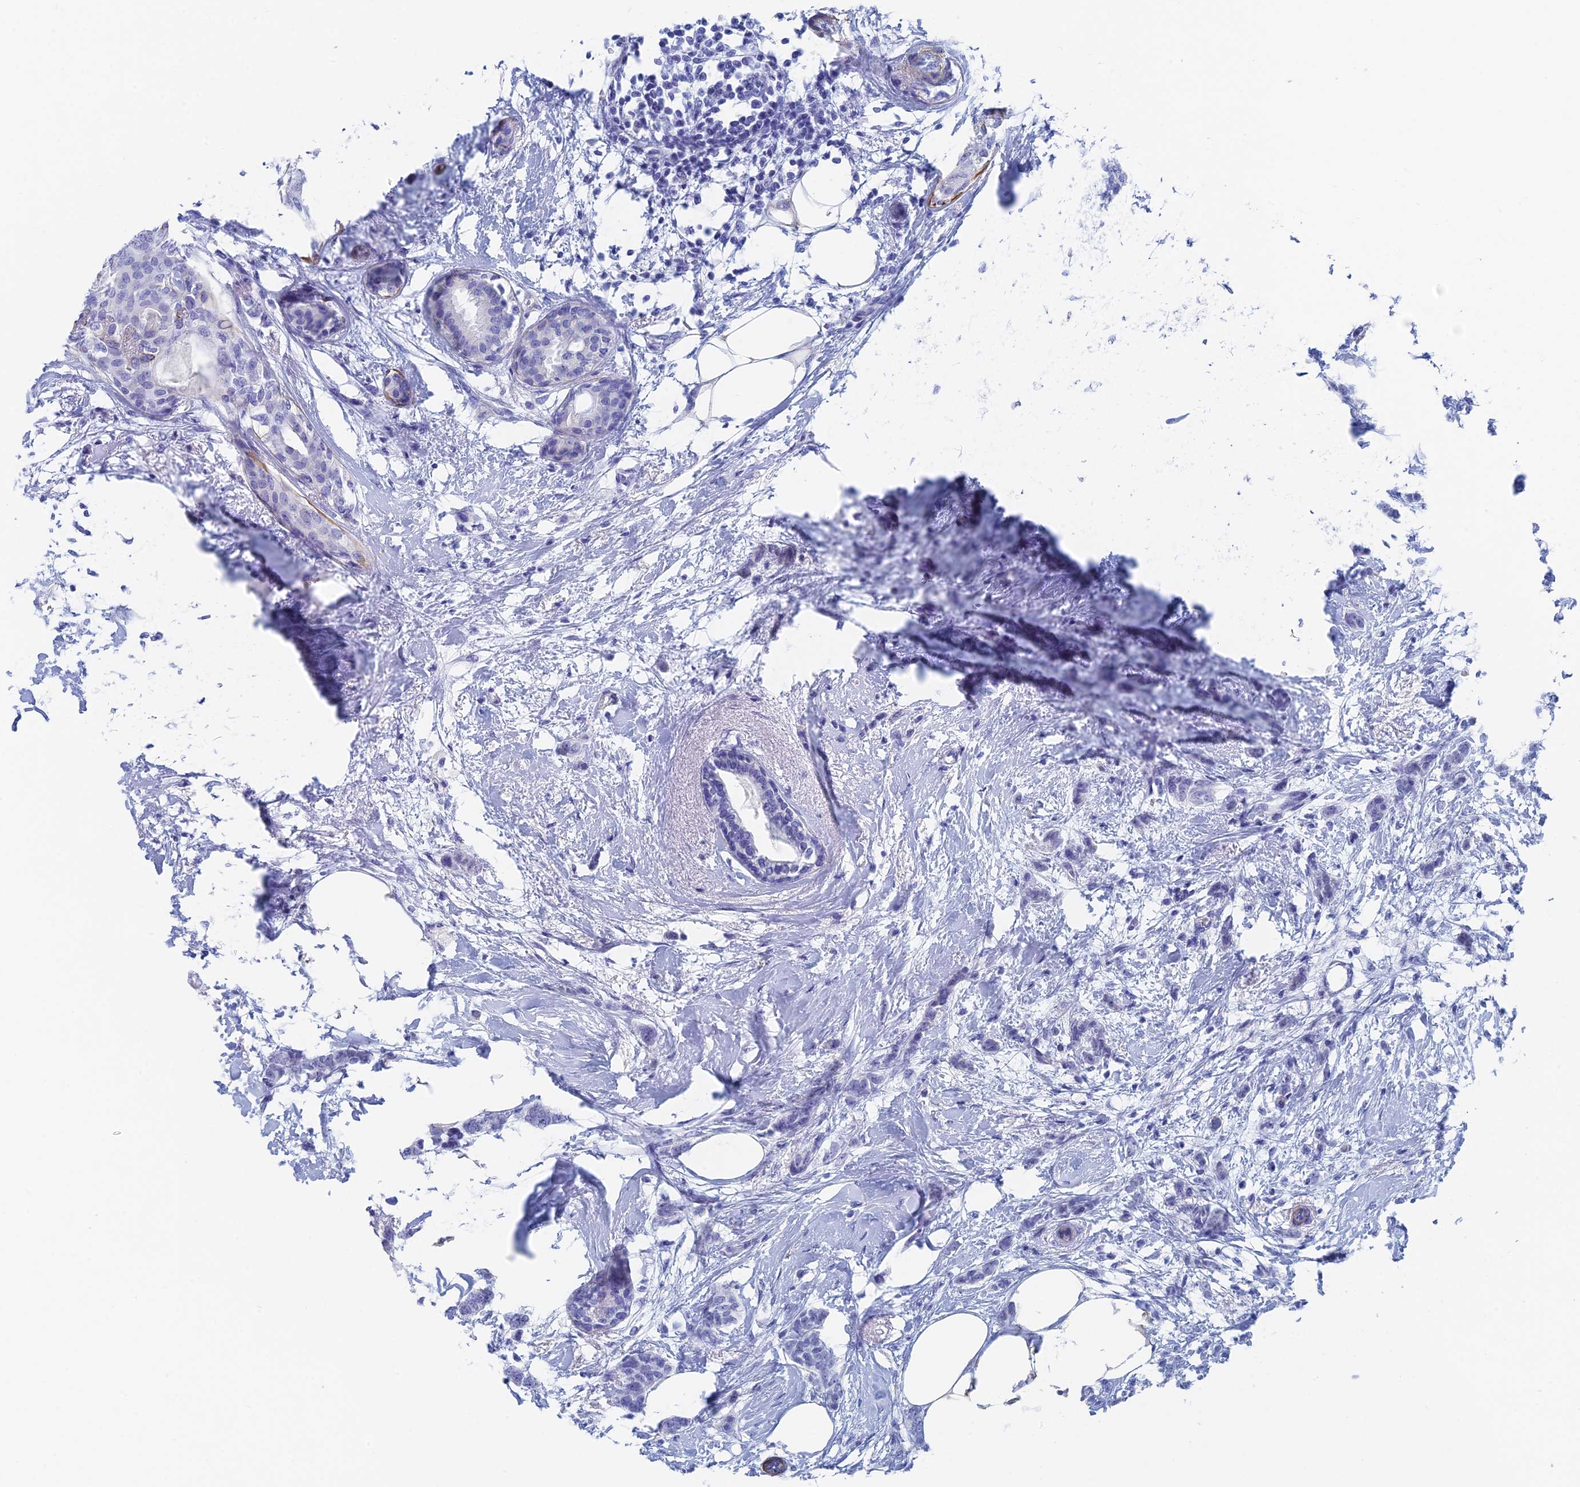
{"staining": {"intensity": "negative", "quantity": "none", "location": "none"}, "tissue": "breast cancer", "cell_type": "Tumor cells", "image_type": "cancer", "snomed": [{"axis": "morphology", "description": "Duct carcinoma"}, {"axis": "topography", "description": "Breast"}], "caption": "Tumor cells are negative for brown protein staining in breast cancer (invasive ductal carcinoma).", "gene": "KCNK18", "patient": {"sex": "female", "age": 72}}